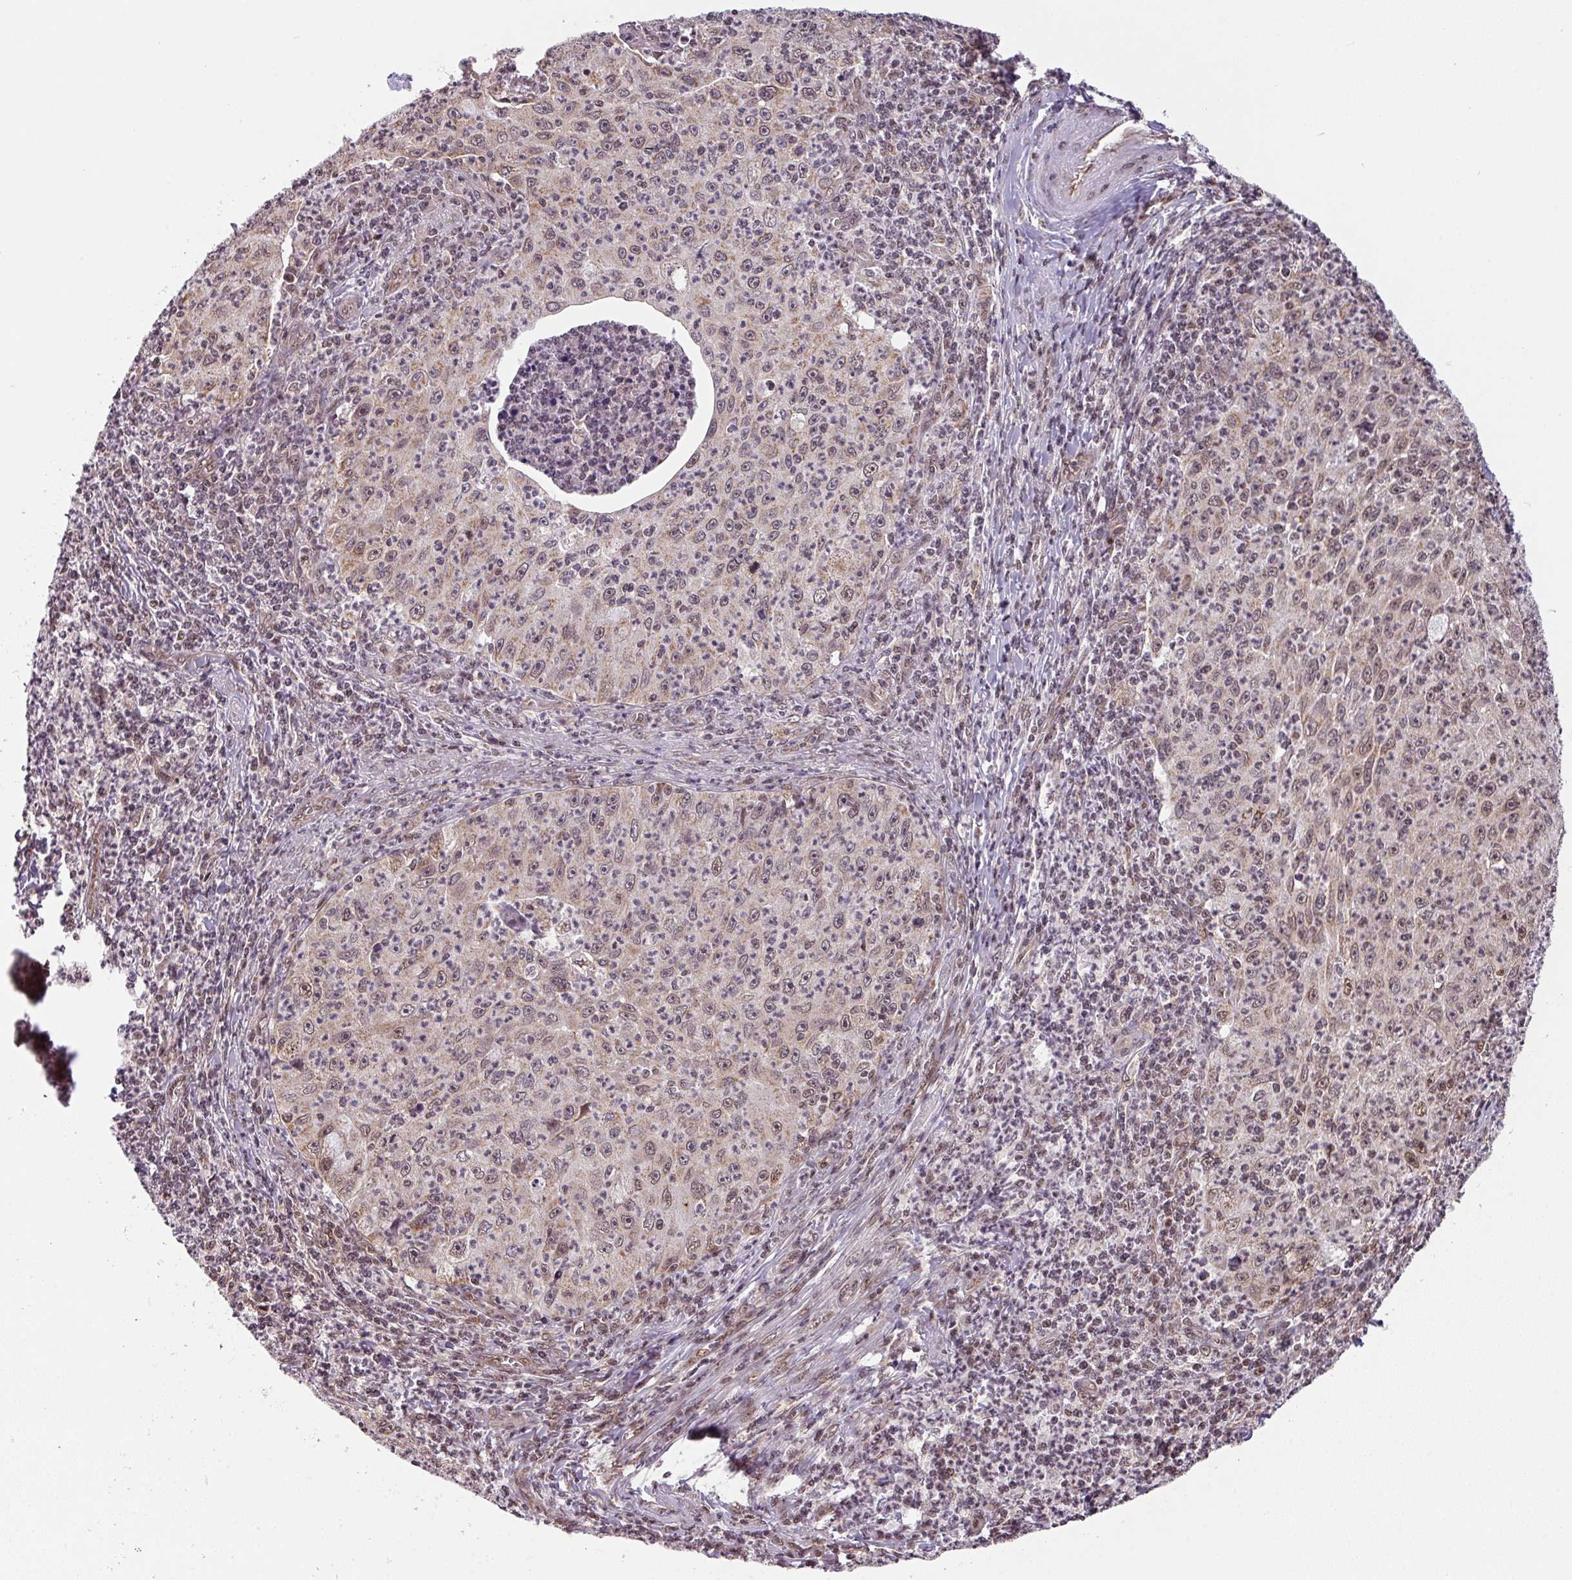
{"staining": {"intensity": "moderate", "quantity": "25%-75%", "location": "cytoplasmic/membranous,nuclear"}, "tissue": "cervical cancer", "cell_type": "Tumor cells", "image_type": "cancer", "snomed": [{"axis": "morphology", "description": "Squamous cell carcinoma, NOS"}, {"axis": "topography", "description": "Cervix"}], "caption": "IHC micrograph of neoplastic tissue: human squamous cell carcinoma (cervical) stained using immunohistochemistry (IHC) reveals medium levels of moderate protein expression localized specifically in the cytoplasmic/membranous and nuclear of tumor cells, appearing as a cytoplasmic/membranous and nuclear brown color.", "gene": "PLK1", "patient": {"sex": "female", "age": 30}}